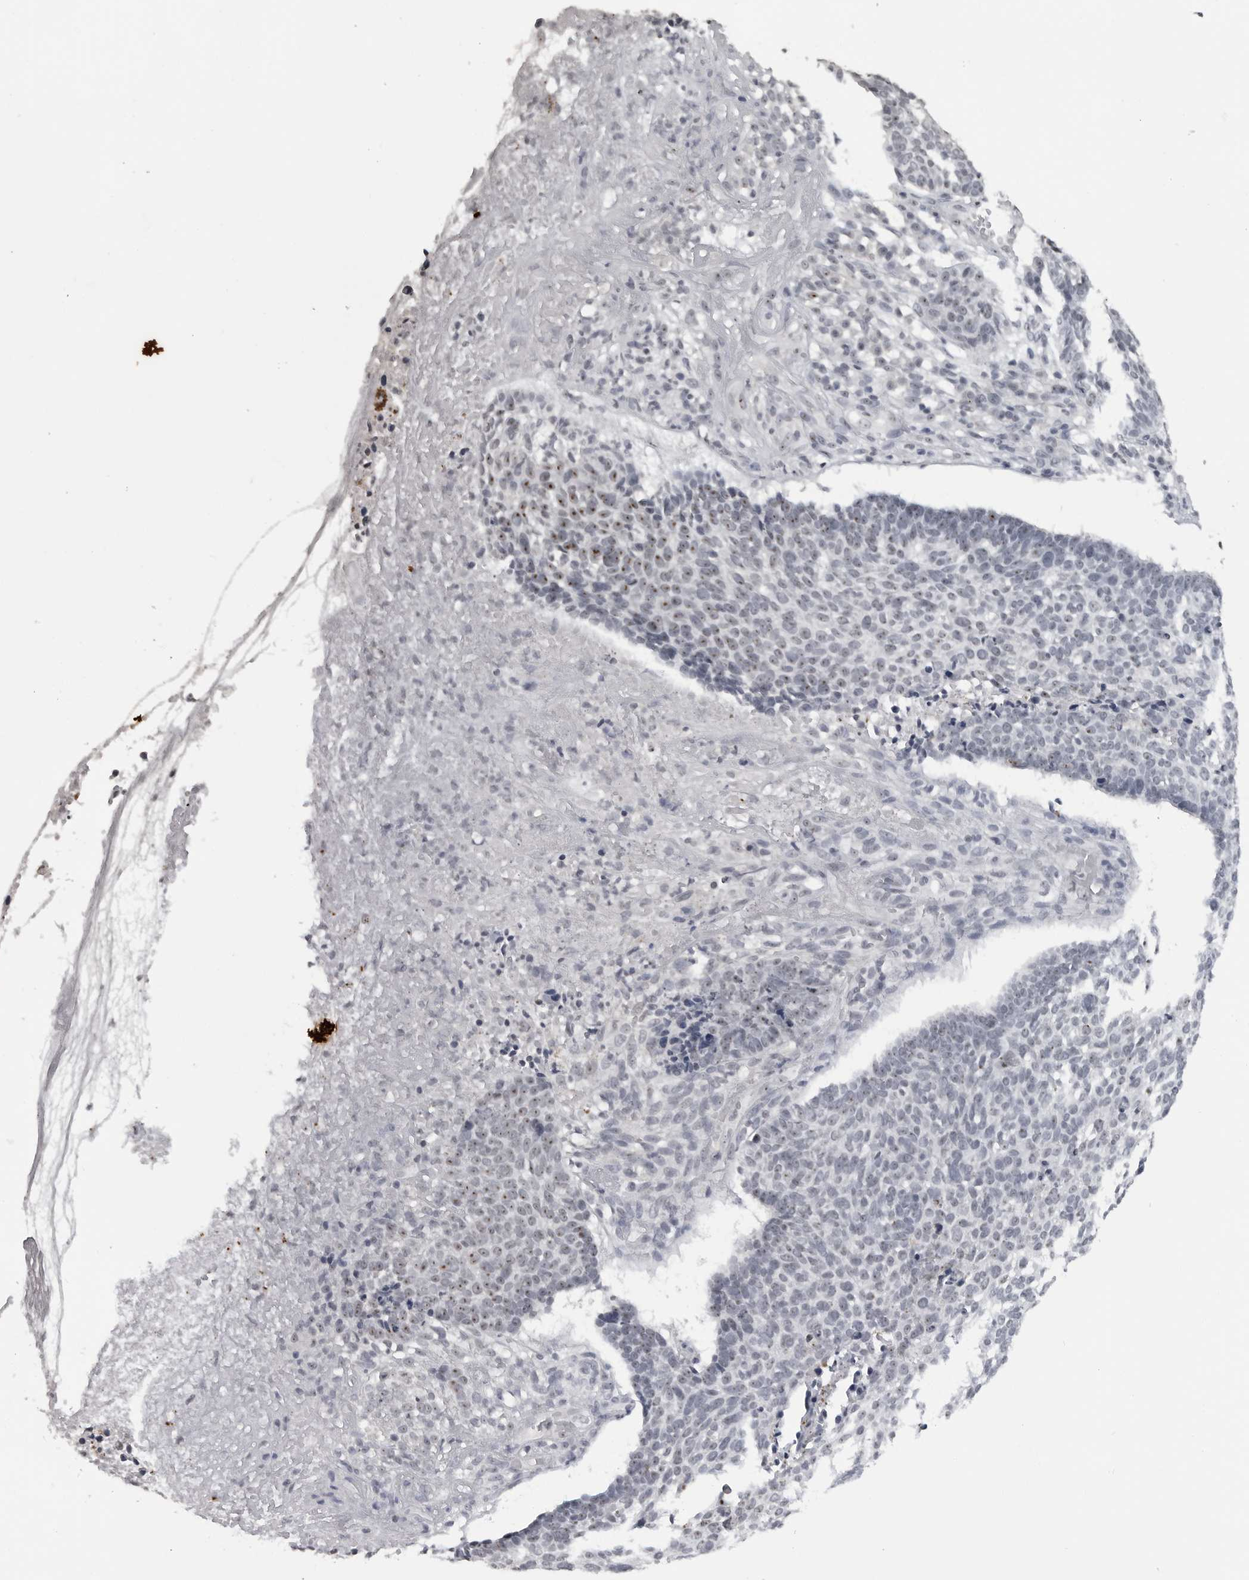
{"staining": {"intensity": "moderate", "quantity": "<25%", "location": "nuclear"}, "tissue": "skin cancer", "cell_type": "Tumor cells", "image_type": "cancer", "snomed": [{"axis": "morphology", "description": "Basal cell carcinoma"}, {"axis": "topography", "description": "Skin"}], "caption": "Immunohistochemical staining of skin cancer (basal cell carcinoma) displays low levels of moderate nuclear positivity in approximately <25% of tumor cells.", "gene": "DDX54", "patient": {"sex": "male", "age": 85}}